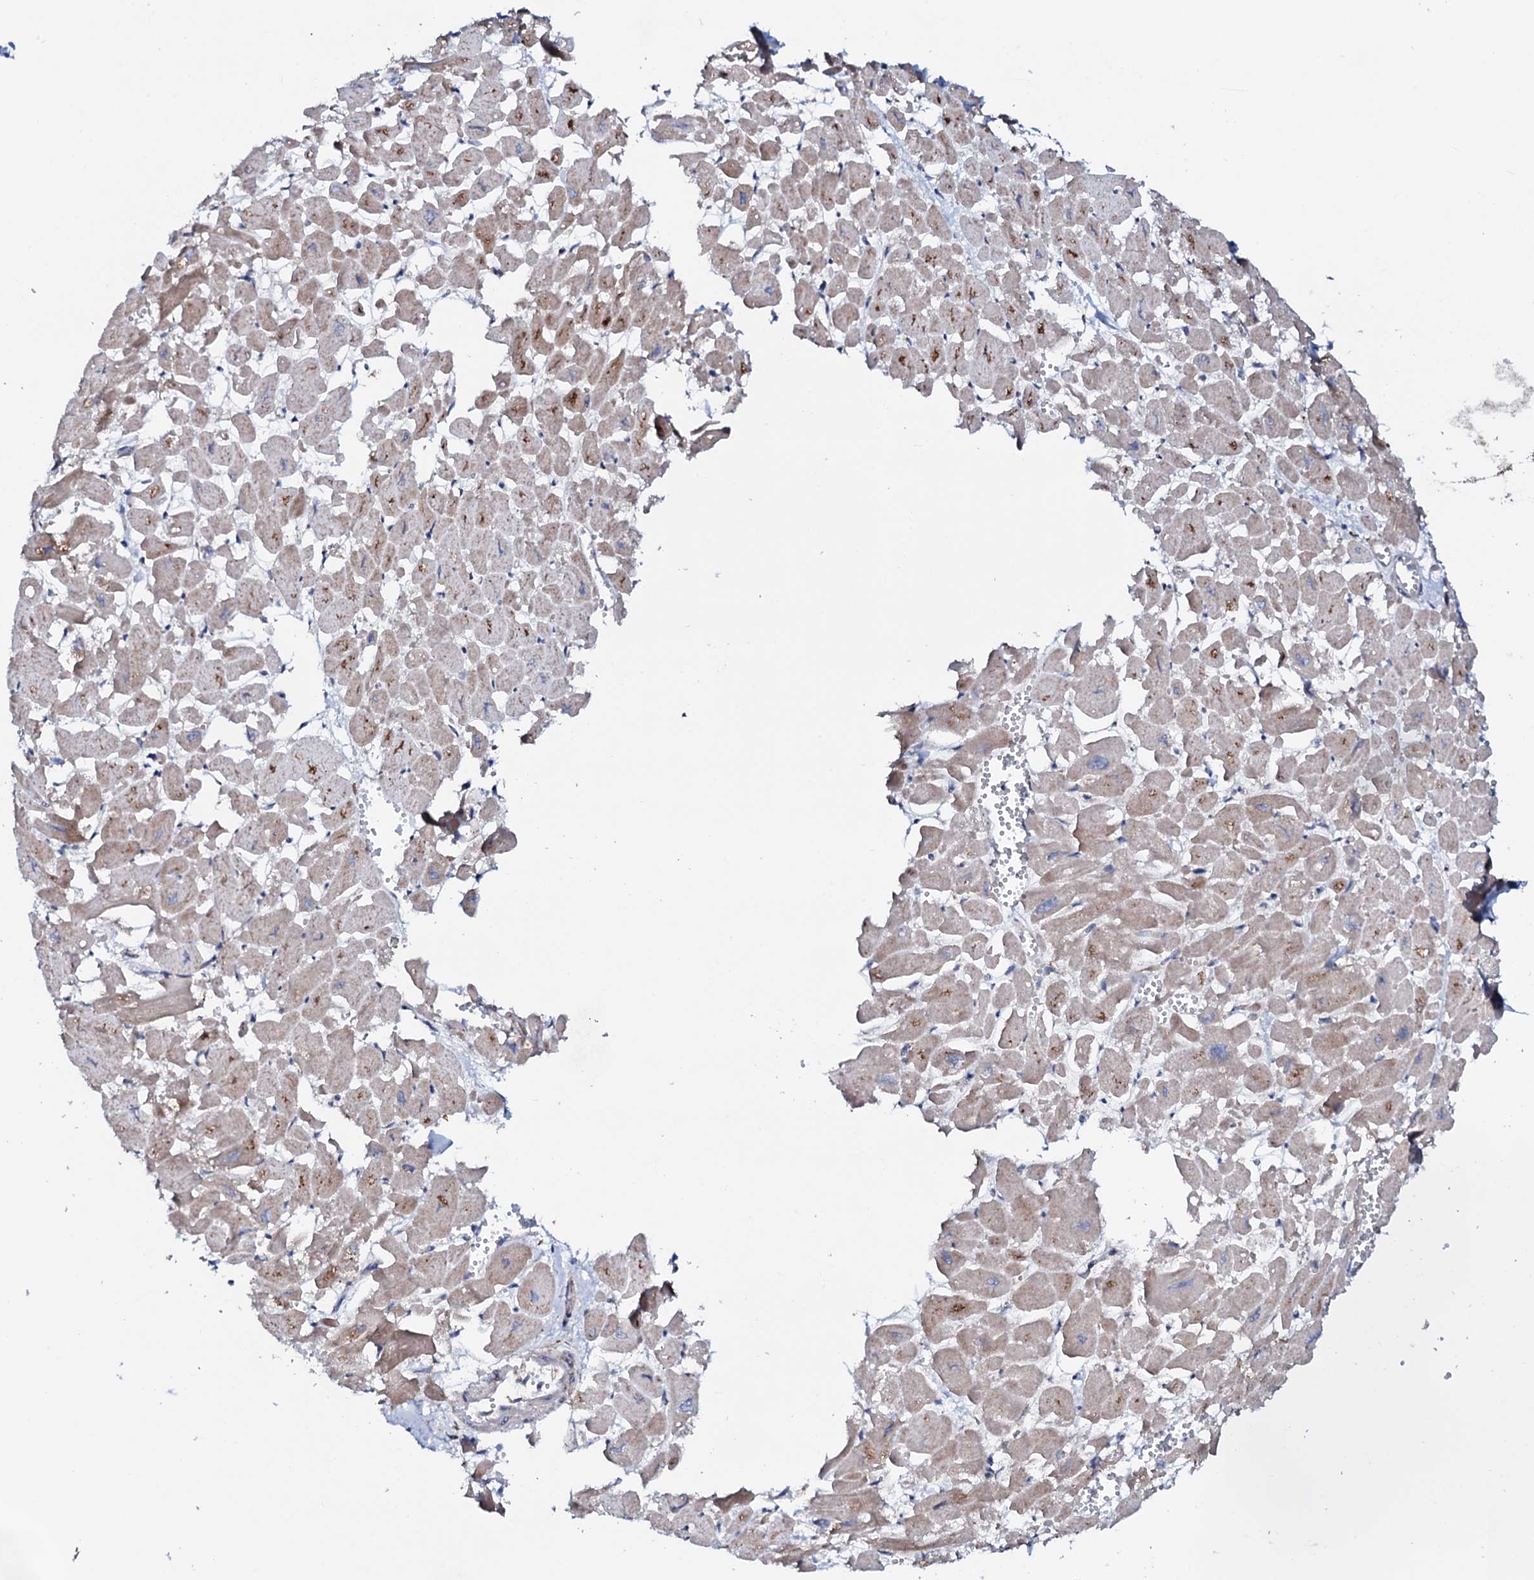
{"staining": {"intensity": "weak", "quantity": "<25%", "location": "cytoplasmic/membranous"}, "tissue": "heart muscle", "cell_type": "Cardiomyocytes", "image_type": "normal", "snomed": [{"axis": "morphology", "description": "Normal tissue, NOS"}, {"axis": "topography", "description": "Heart"}], "caption": "A histopathology image of human heart muscle is negative for staining in cardiomyocytes. The staining was performed using DAB (3,3'-diaminobenzidine) to visualize the protein expression in brown, while the nuclei were stained in blue with hematoxylin (Magnification: 20x).", "gene": "P2RX4", "patient": {"sex": "male", "age": 54}}